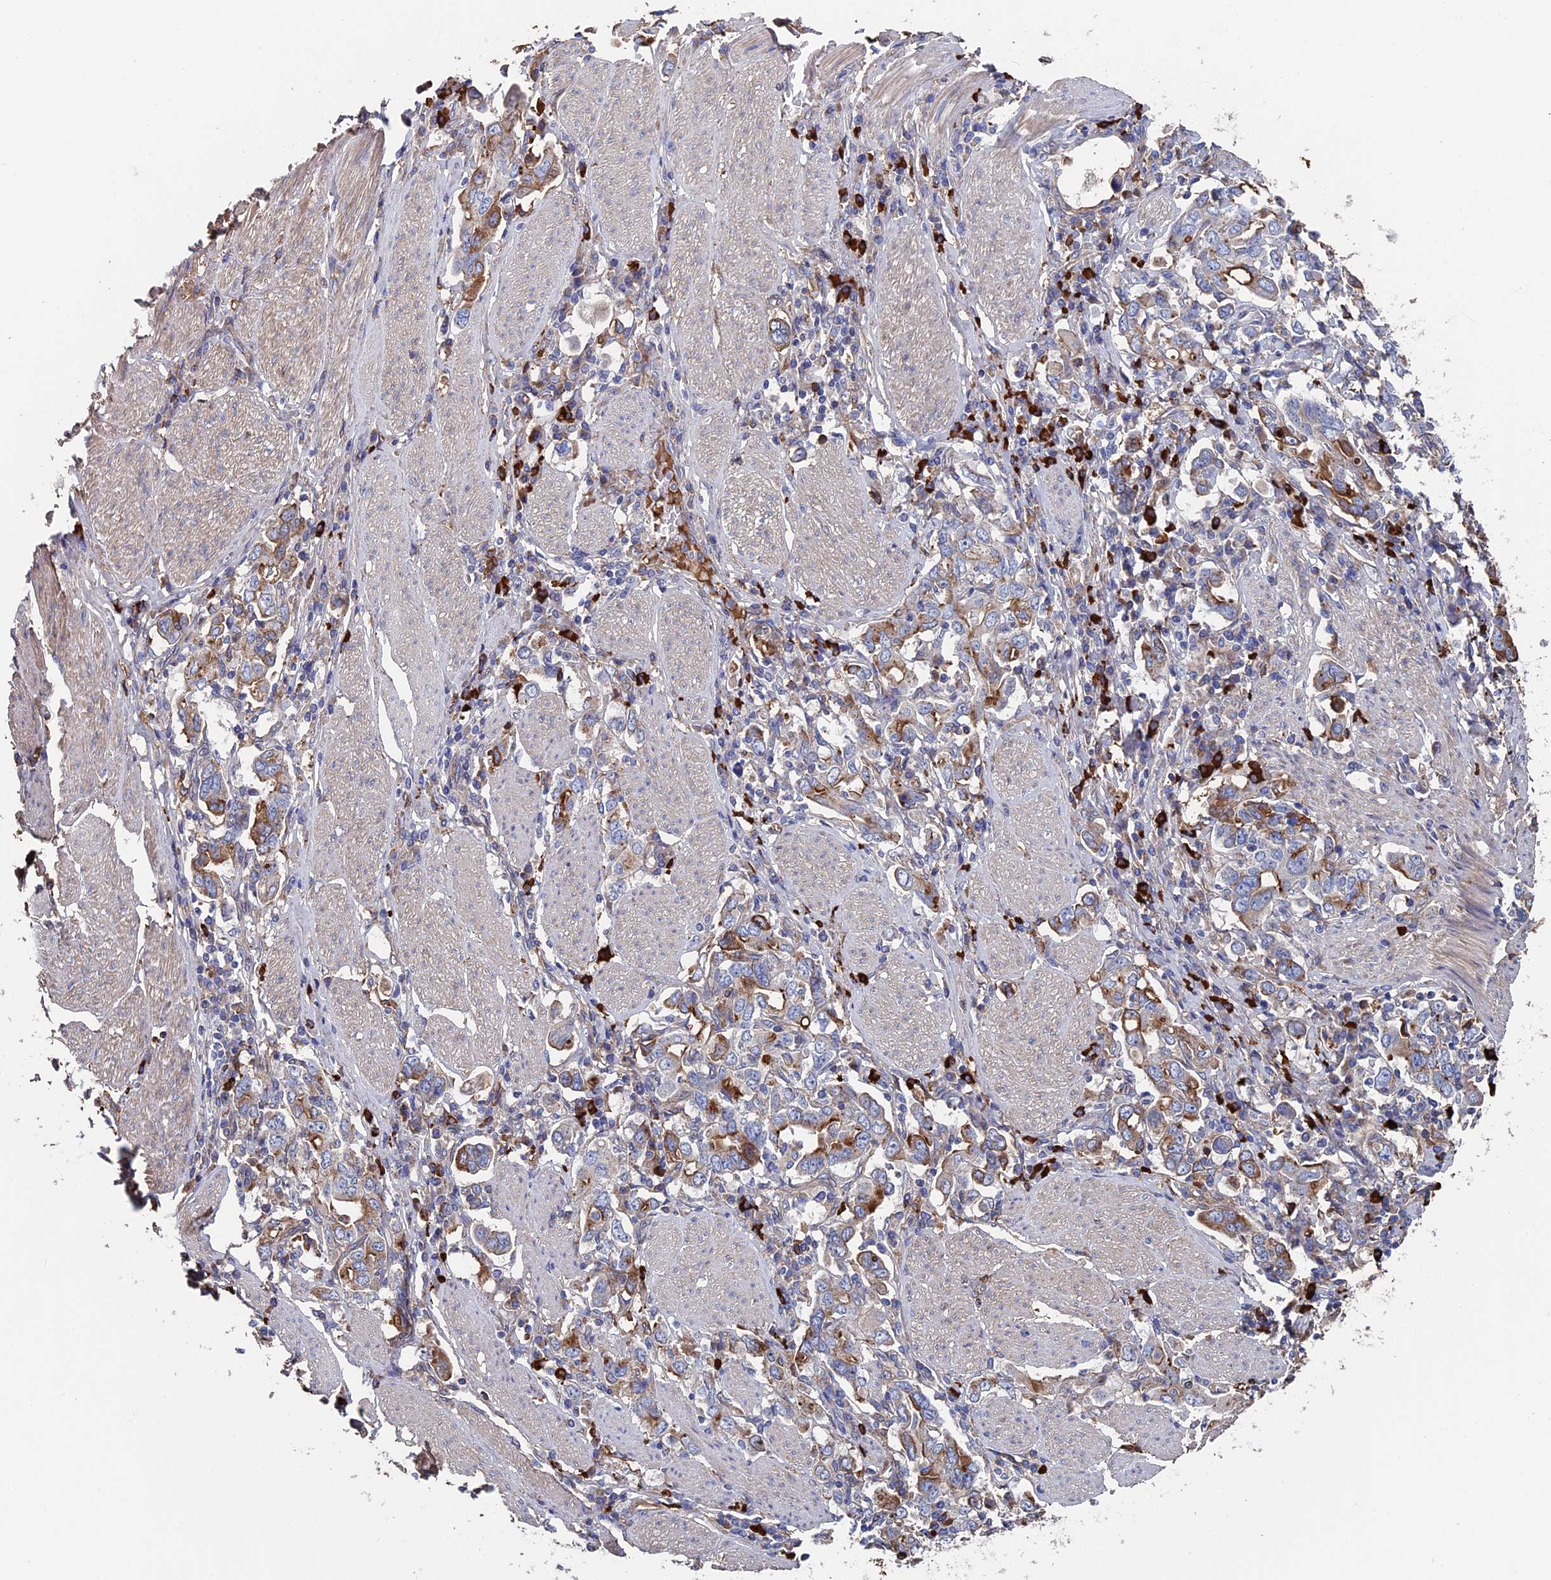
{"staining": {"intensity": "moderate", "quantity": "25%-75%", "location": "cytoplasmic/membranous"}, "tissue": "stomach cancer", "cell_type": "Tumor cells", "image_type": "cancer", "snomed": [{"axis": "morphology", "description": "Adenocarcinoma, NOS"}, {"axis": "topography", "description": "Stomach, upper"}], "caption": "Moderate cytoplasmic/membranous protein positivity is seen in about 25%-75% of tumor cells in adenocarcinoma (stomach).", "gene": "RPUSD1", "patient": {"sex": "male", "age": 62}}